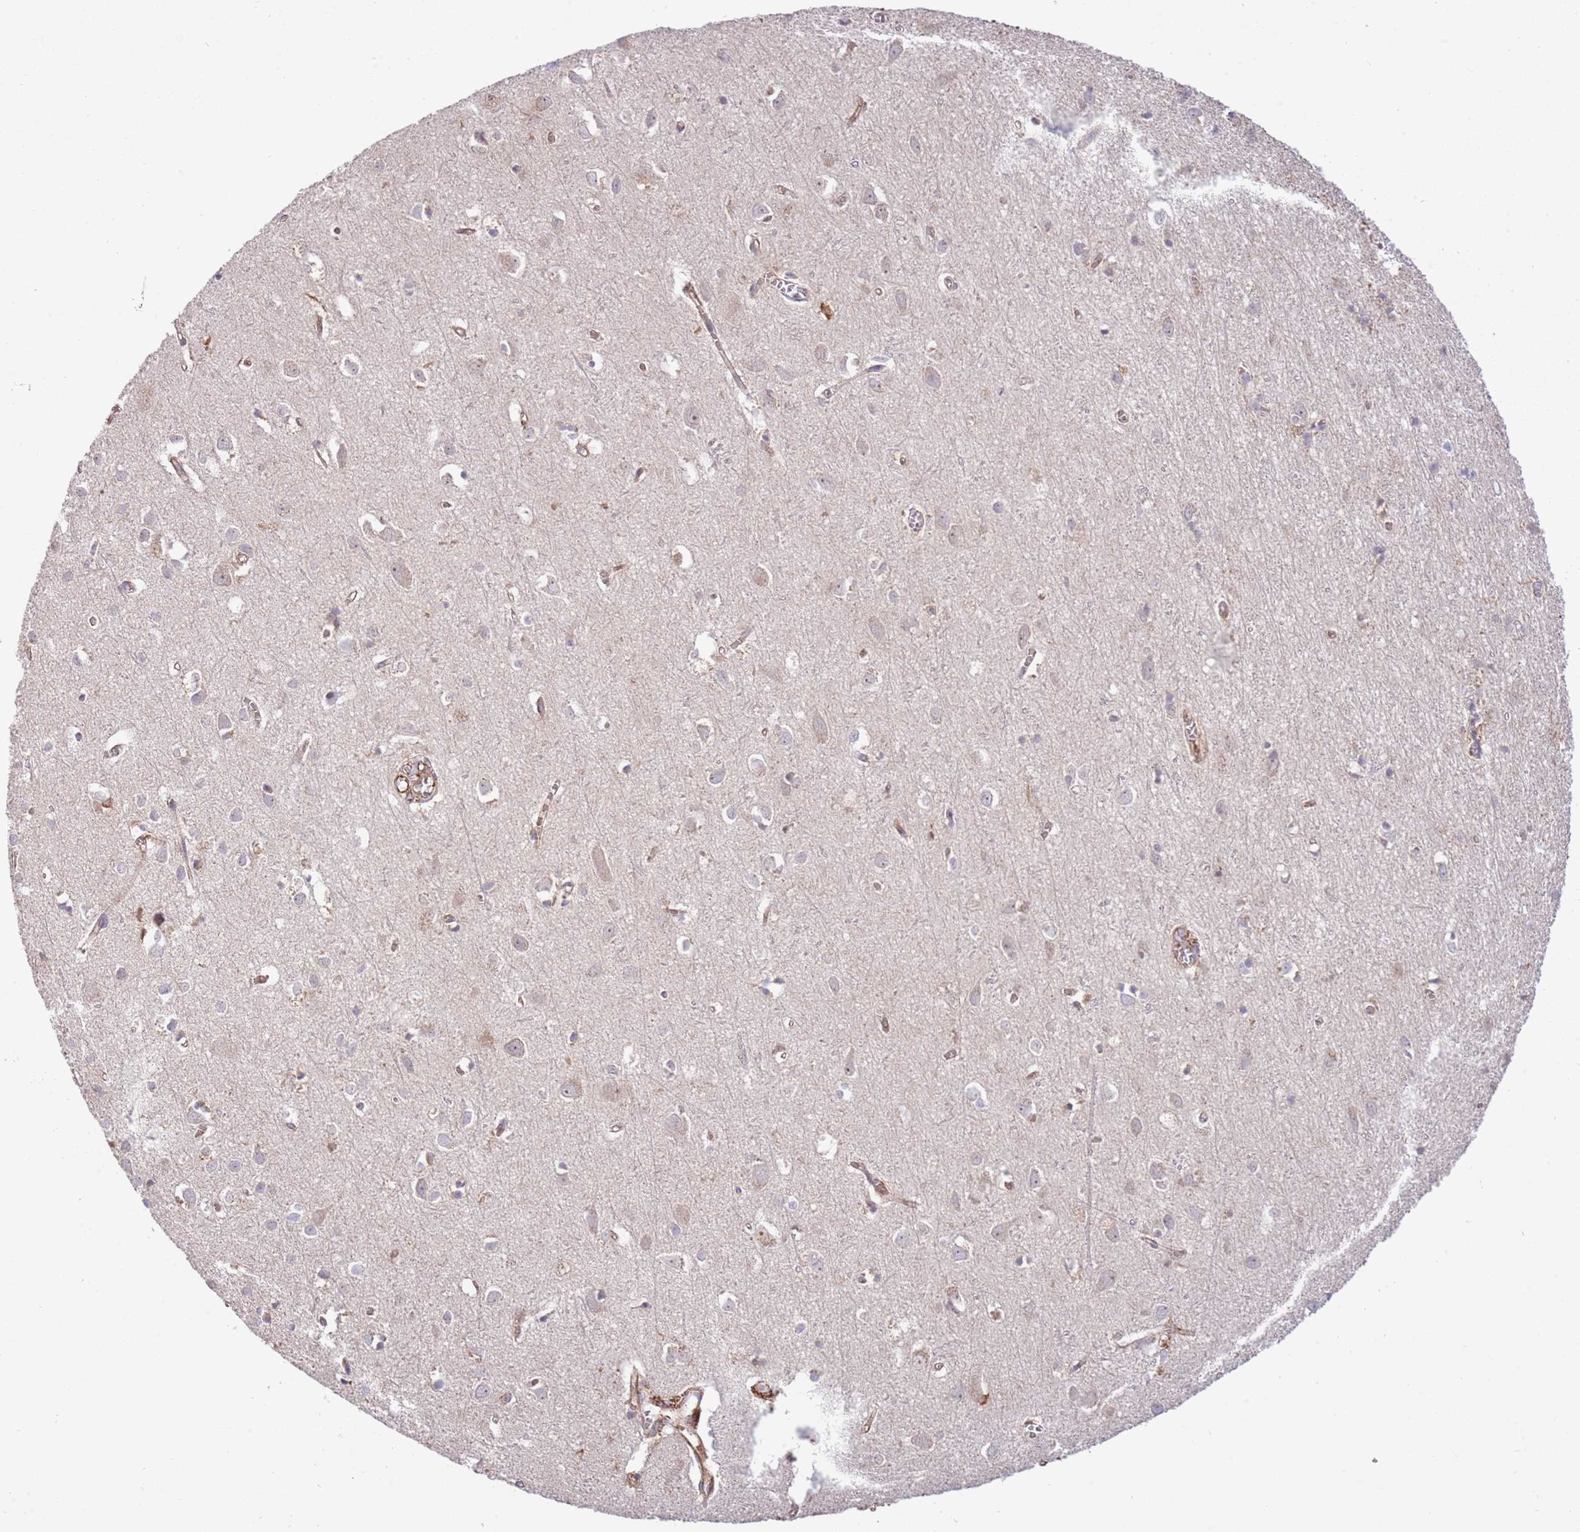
{"staining": {"intensity": "moderate", "quantity": ">75%", "location": "cytoplasmic/membranous"}, "tissue": "cerebral cortex", "cell_type": "Endothelial cells", "image_type": "normal", "snomed": [{"axis": "morphology", "description": "Normal tissue, NOS"}, {"axis": "topography", "description": "Cerebral cortex"}], "caption": "Immunohistochemistry (IHC) (DAB (3,3'-diaminobenzidine)) staining of normal human cerebral cortex demonstrates moderate cytoplasmic/membranous protein positivity in approximately >75% of endothelial cells.", "gene": "NEK3", "patient": {"sex": "female", "age": 64}}